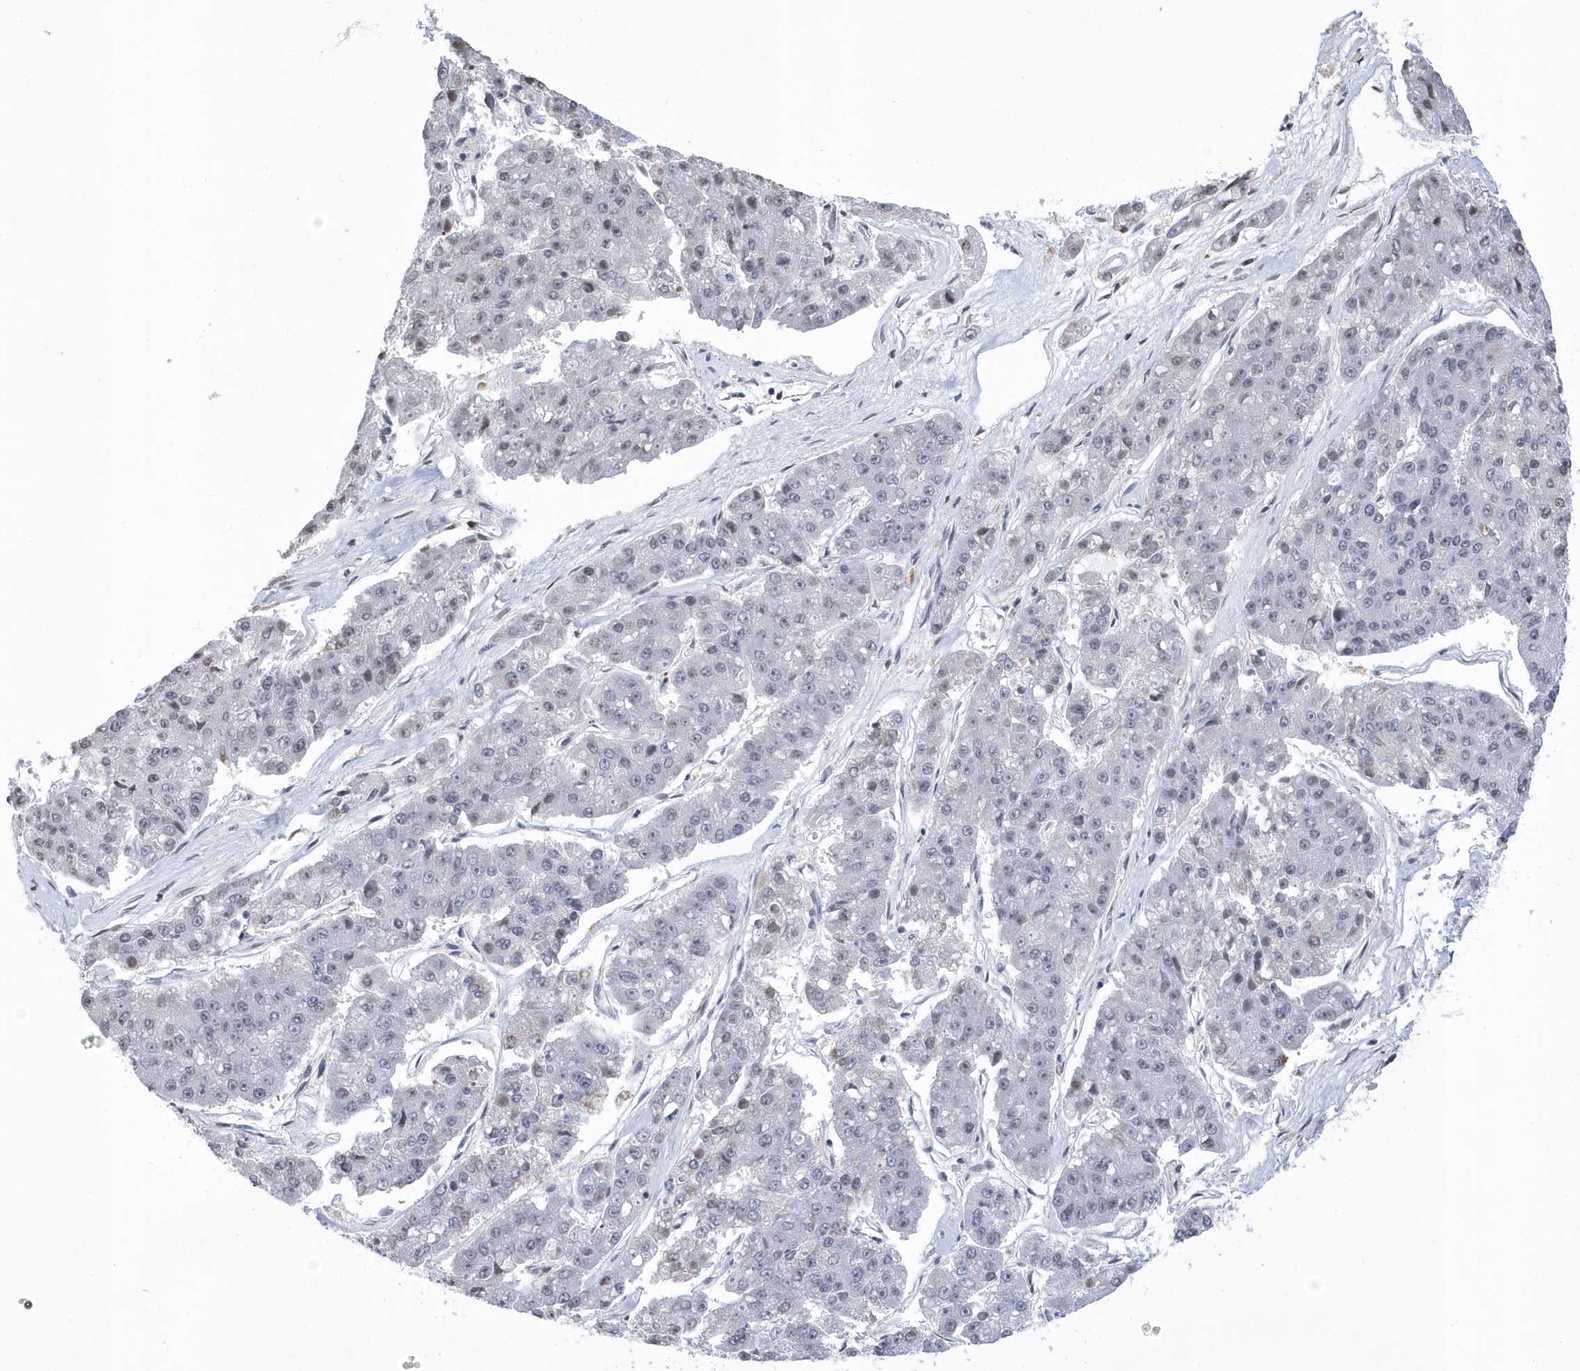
{"staining": {"intensity": "negative", "quantity": "none", "location": "none"}, "tissue": "pancreatic cancer", "cell_type": "Tumor cells", "image_type": "cancer", "snomed": [{"axis": "morphology", "description": "Adenocarcinoma, NOS"}, {"axis": "topography", "description": "Pancreas"}], "caption": "IHC of human pancreatic adenocarcinoma displays no expression in tumor cells.", "gene": "VWA5B2", "patient": {"sex": "male", "age": 50}}